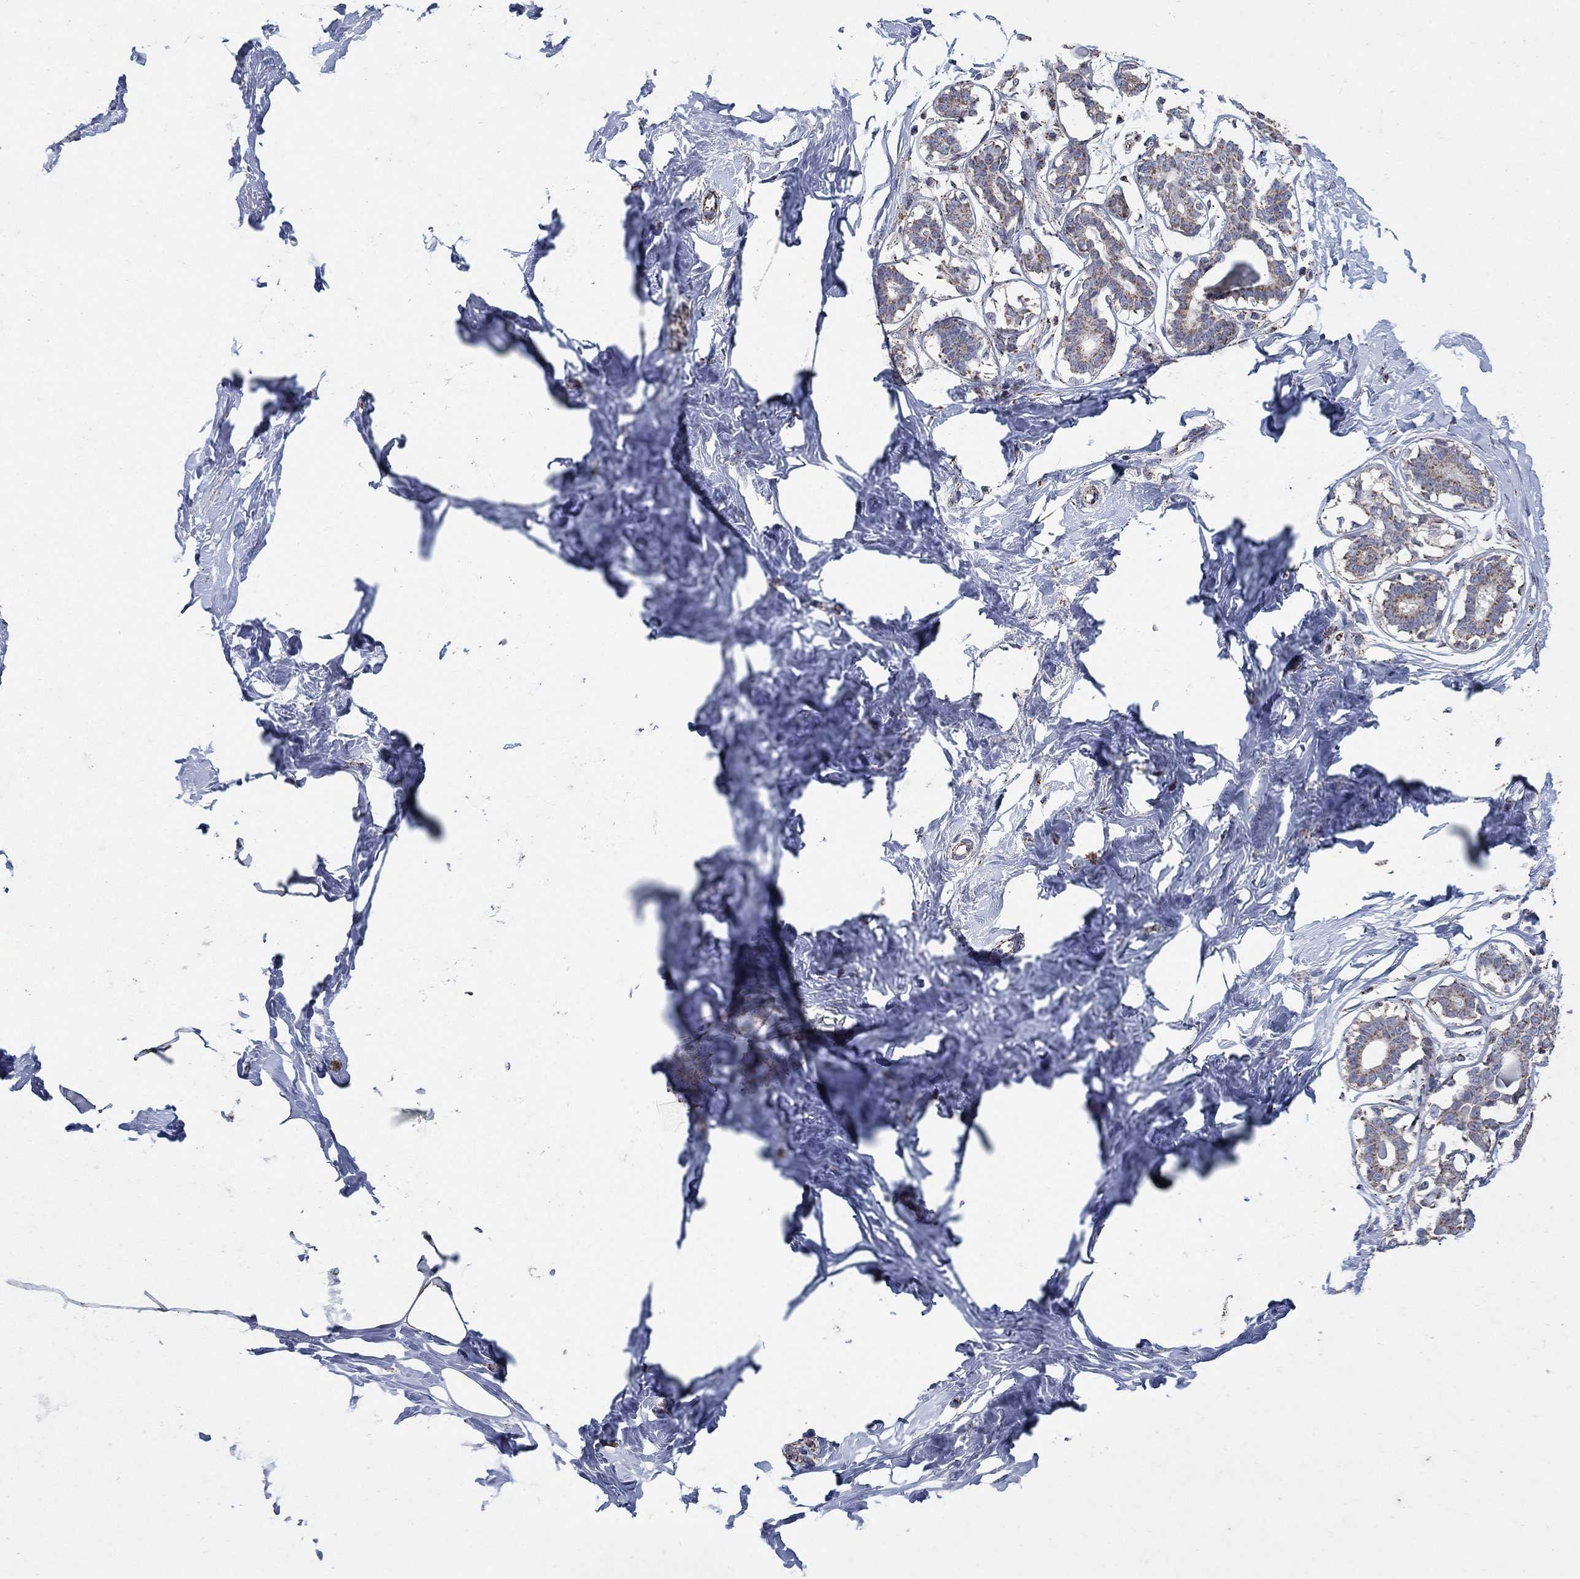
{"staining": {"intensity": "moderate", "quantity": "<25%", "location": "cytoplasmic/membranous"}, "tissue": "breast", "cell_type": "Glandular cells", "image_type": "normal", "snomed": [{"axis": "morphology", "description": "Normal tissue, NOS"}, {"axis": "morphology", "description": "Lobular carcinoma, in situ"}, {"axis": "topography", "description": "Breast"}], "caption": "Protein analysis of benign breast demonstrates moderate cytoplasmic/membranous expression in approximately <25% of glandular cells.", "gene": "PNPLA2", "patient": {"sex": "female", "age": 35}}